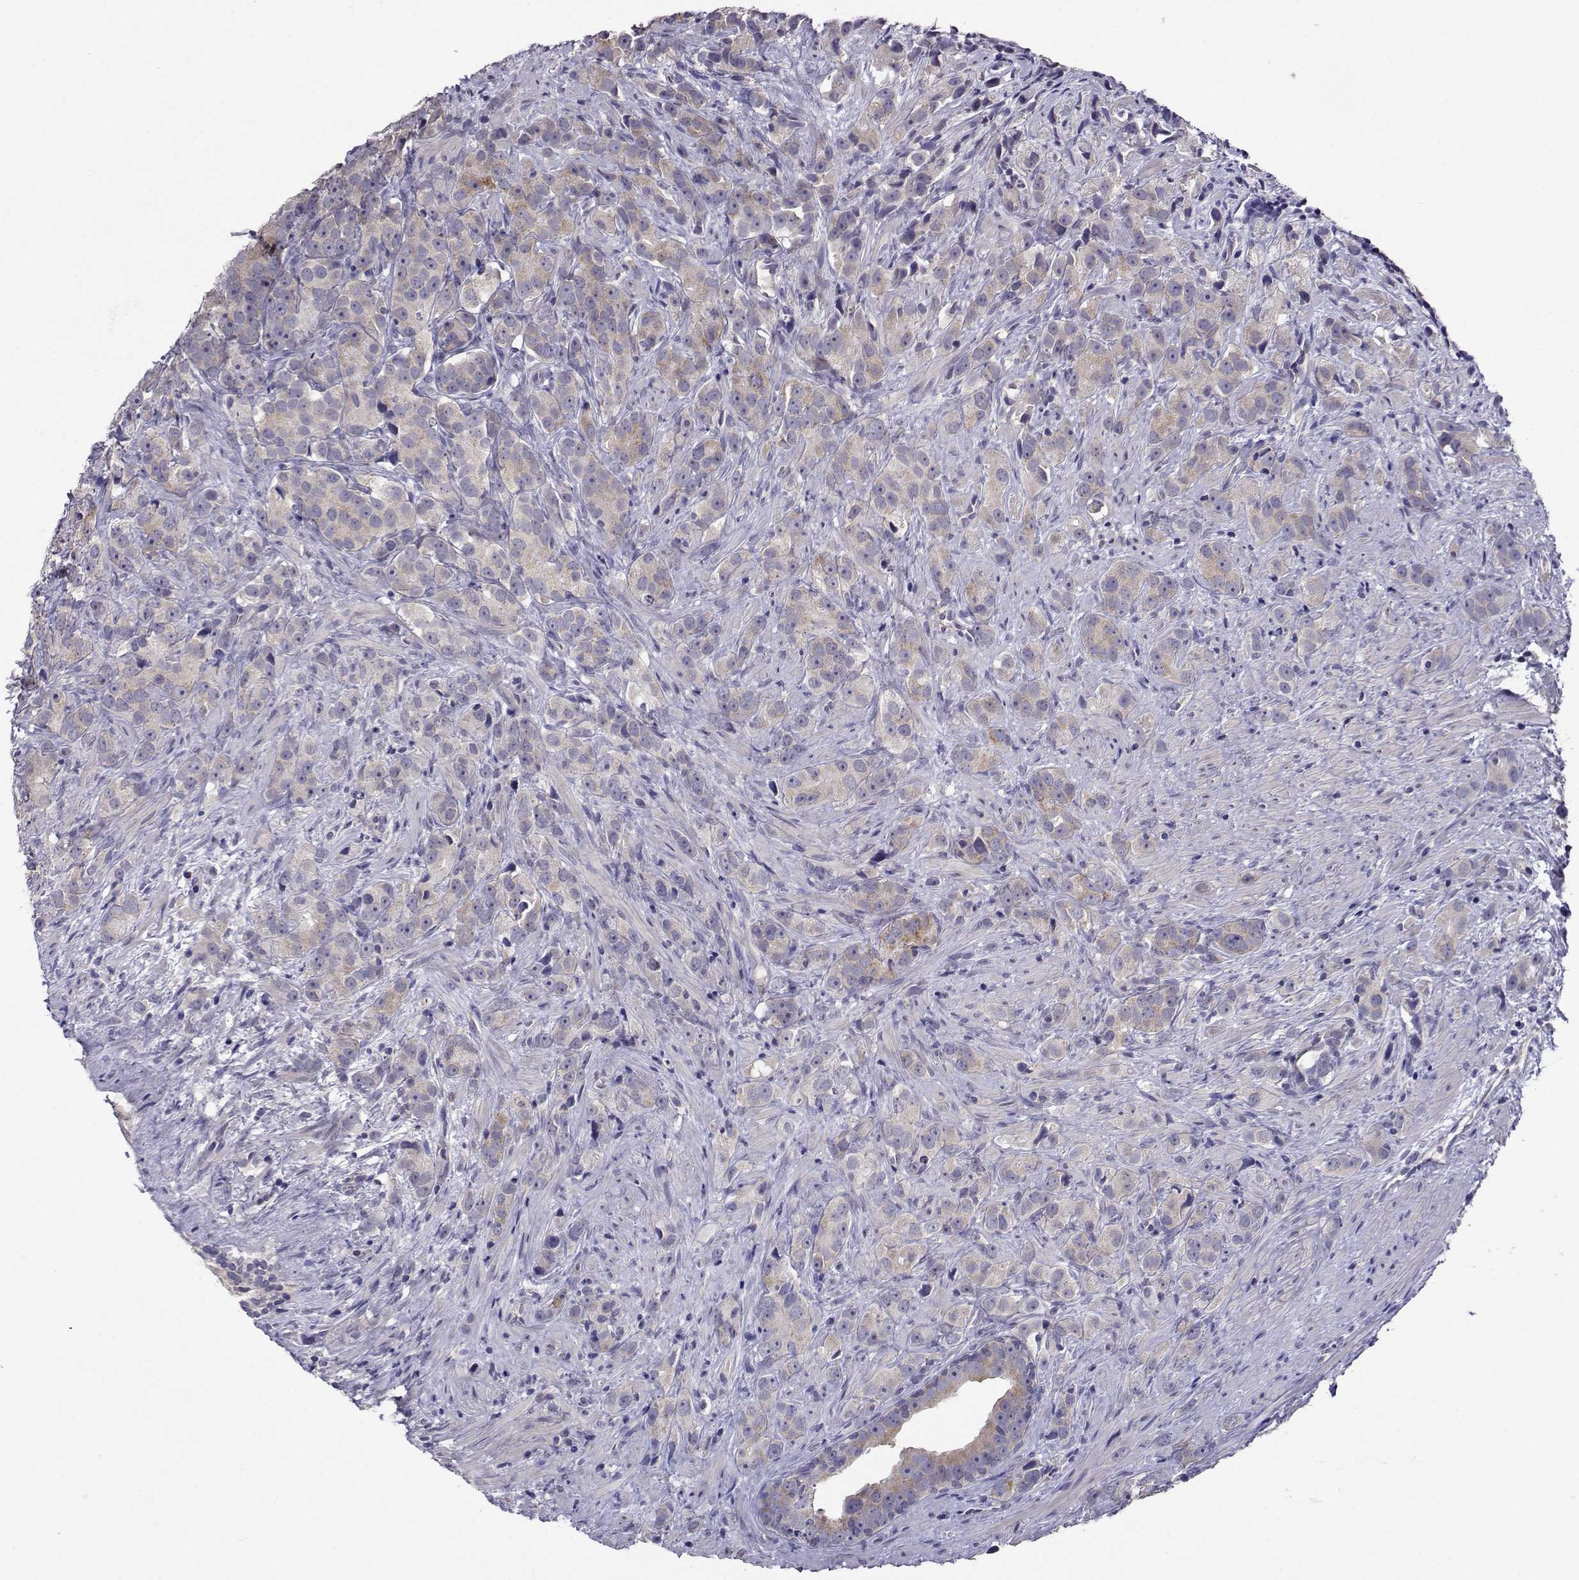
{"staining": {"intensity": "weak", "quantity": "25%-75%", "location": "cytoplasmic/membranous"}, "tissue": "prostate cancer", "cell_type": "Tumor cells", "image_type": "cancer", "snomed": [{"axis": "morphology", "description": "Adenocarcinoma, High grade"}, {"axis": "topography", "description": "Prostate"}], "caption": "The photomicrograph exhibits staining of prostate cancer (high-grade adenocarcinoma), revealing weak cytoplasmic/membranous protein expression (brown color) within tumor cells. The staining was performed using DAB (3,3'-diaminobenzidine) to visualize the protein expression in brown, while the nuclei were stained in blue with hematoxylin (Magnification: 20x).", "gene": "DDX20", "patient": {"sex": "male", "age": 90}}